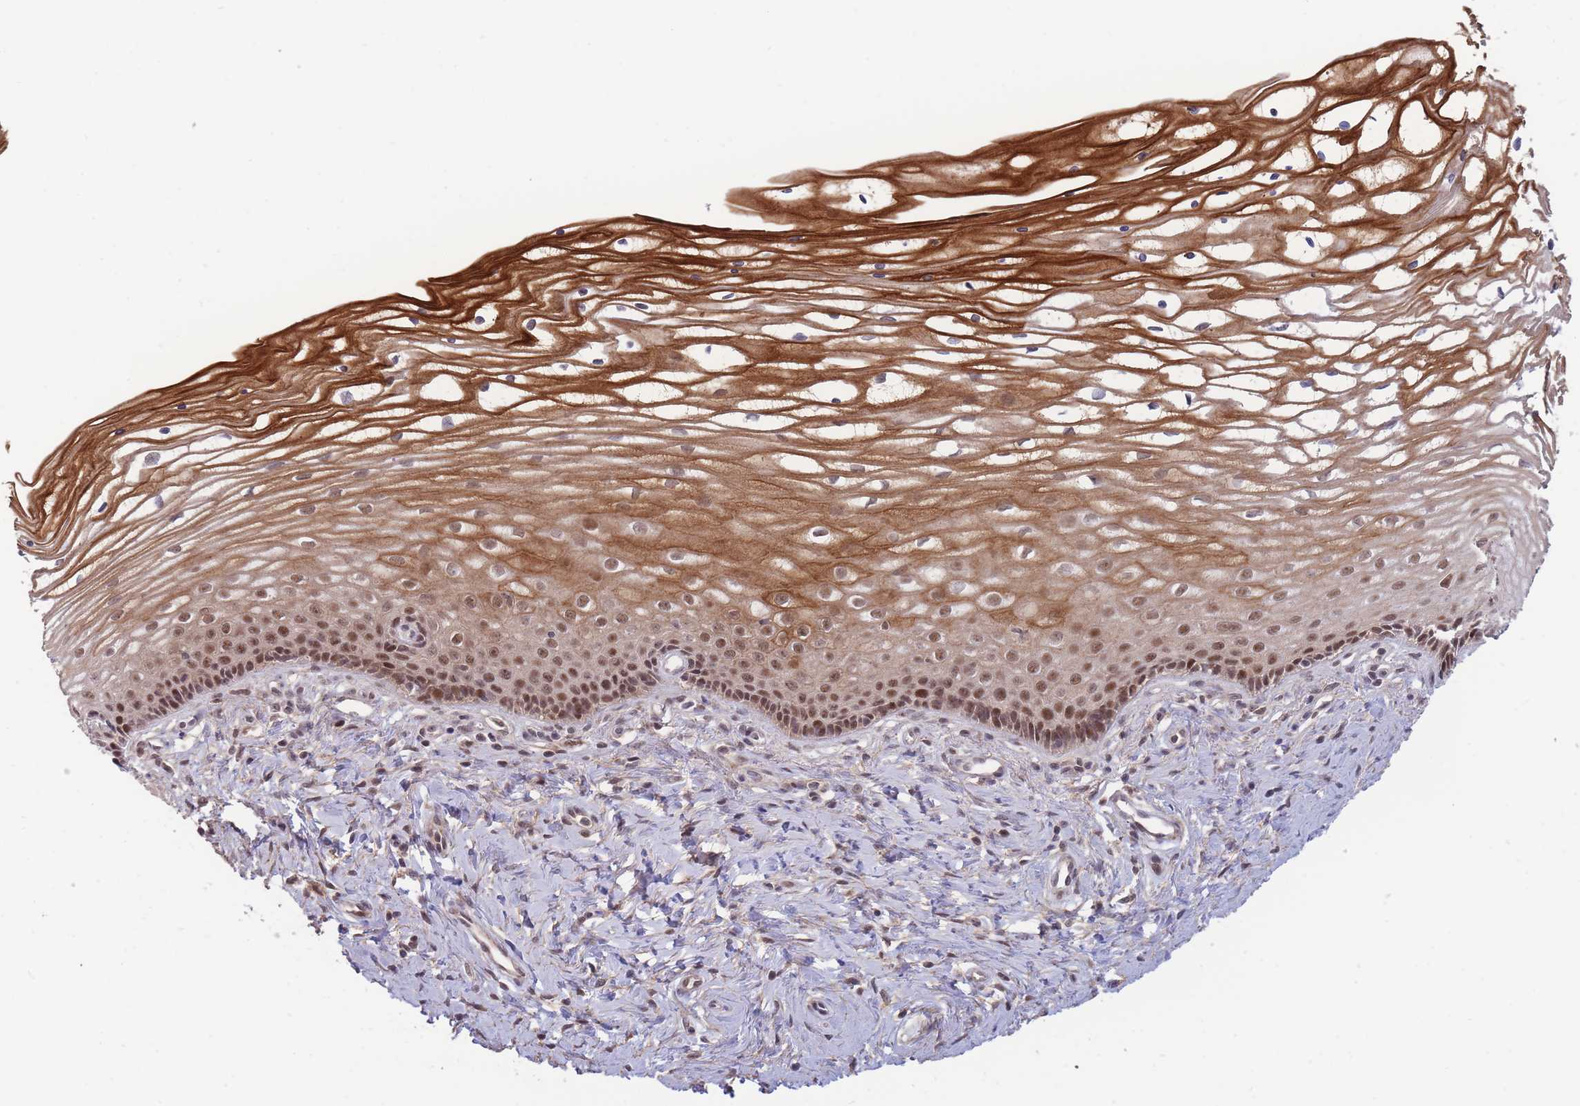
{"staining": {"intensity": "moderate", "quantity": ">75%", "location": "cytoplasmic/membranous,nuclear"}, "tissue": "cervix", "cell_type": "Glandular cells", "image_type": "normal", "snomed": [{"axis": "morphology", "description": "Normal tissue, NOS"}, {"axis": "topography", "description": "Cervix"}], "caption": "Immunohistochemistry image of unremarkable cervix: cervix stained using immunohistochemistry (IHC) shows medium levels of moderate protein expression localized specifically in the cytoplasmic/membranous,nuclear of glandular cells, appearing as a cytoplasmic/membranous,nuclear brown color.", "gene": "BOD1L1", "patient": {"sex": "female", "age": 47}}